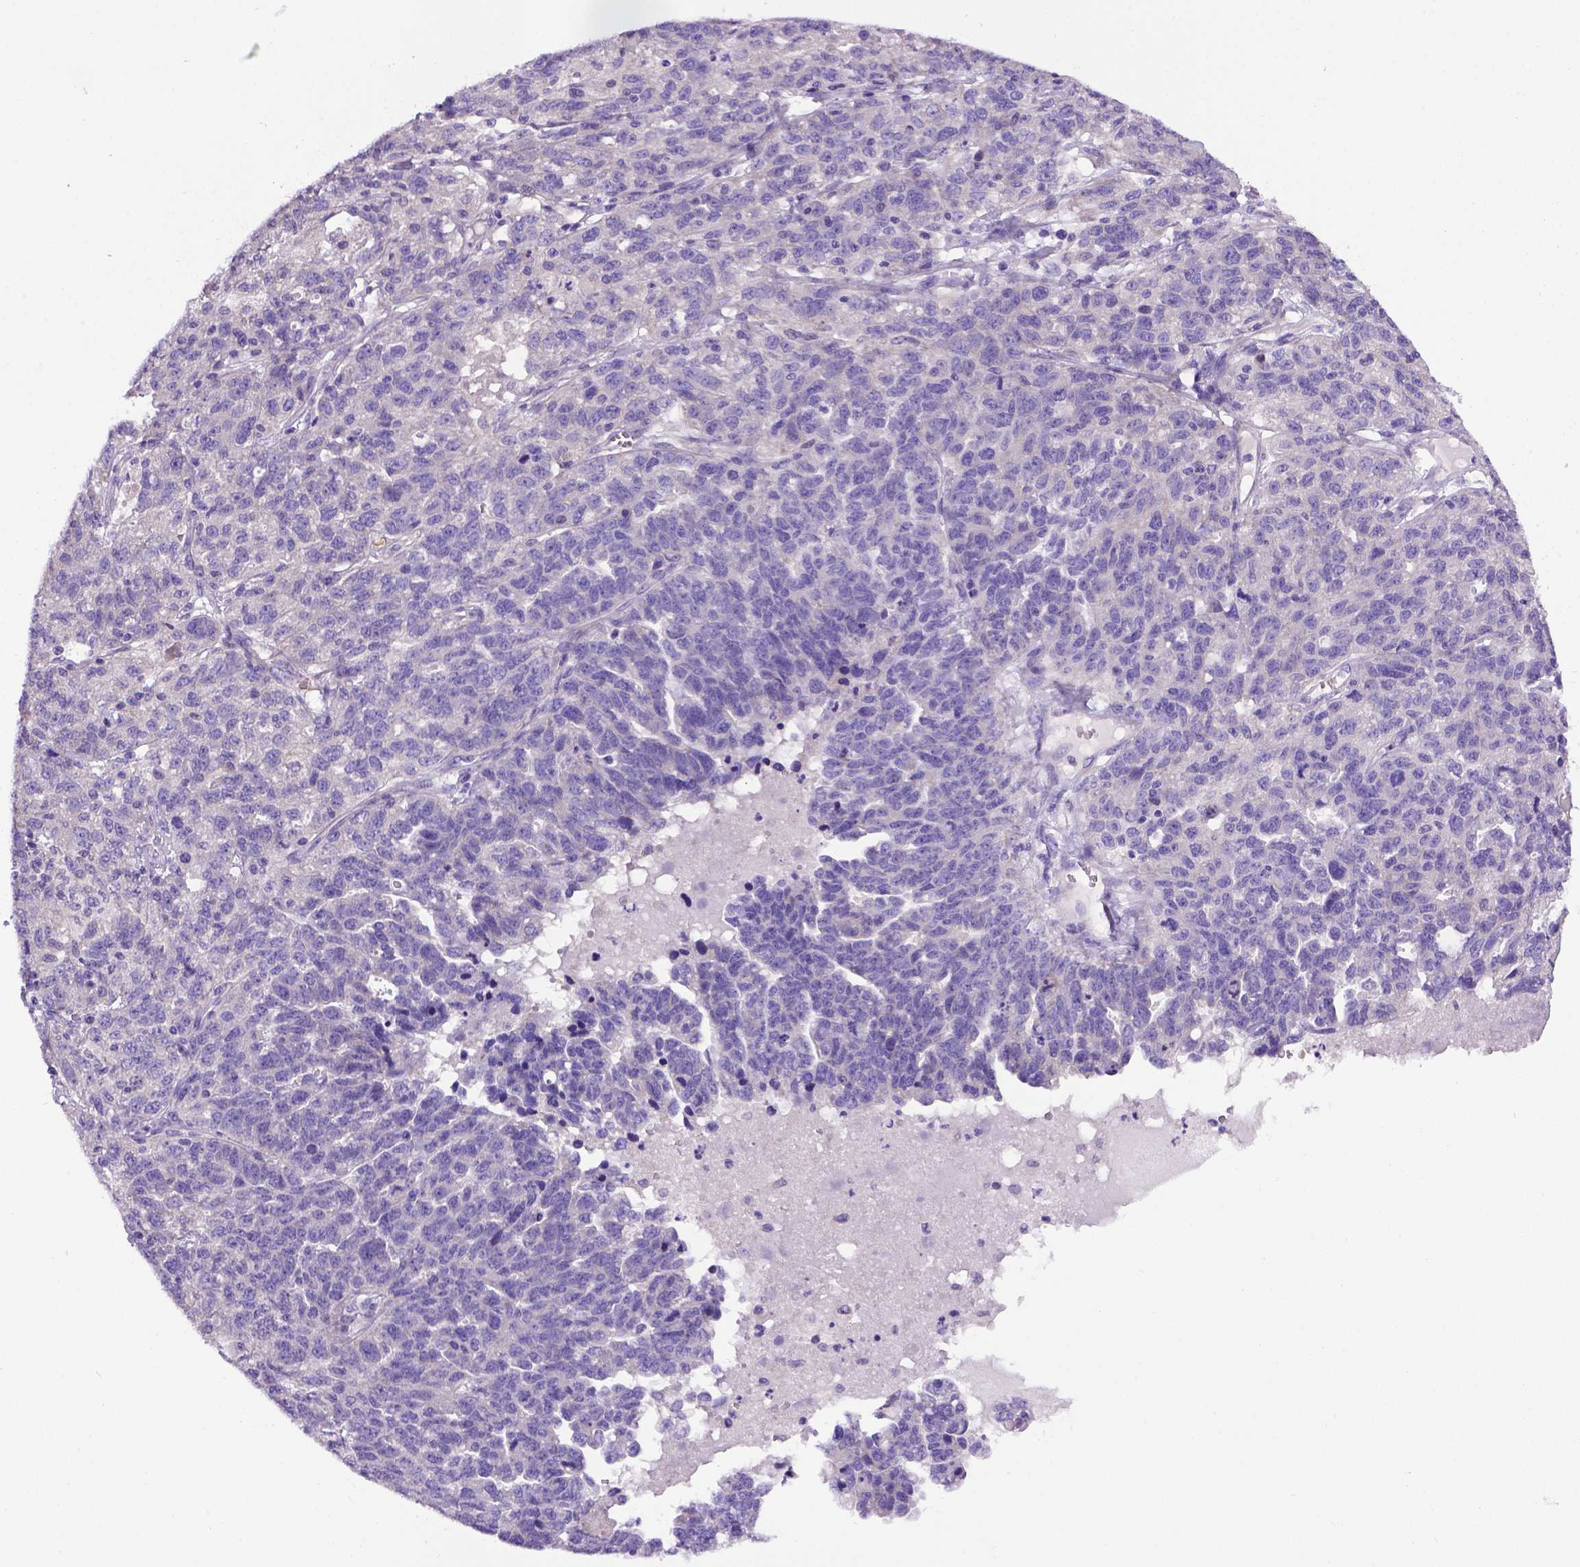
{"staining": {"intensity": "negative", "quantity": "none", "location": "none"}, "tissue": "ovarian cancer", "cell_type": "Tumor cells", "image_type": "cancer", "snomed": [{"axis": "morphology", "description": "Cystadenocarcinoma, serous, NOS"}, {"axis": "topography", "description": "Ovary"}], "caption": "Immunohistochemistry image of serous cystadenocarcinoma (ovarian) stained for a protein (brown), which shows no expression in tumor cells.", "gene": "ADAM12", "patient": {"sex": "female", "age": 71}}